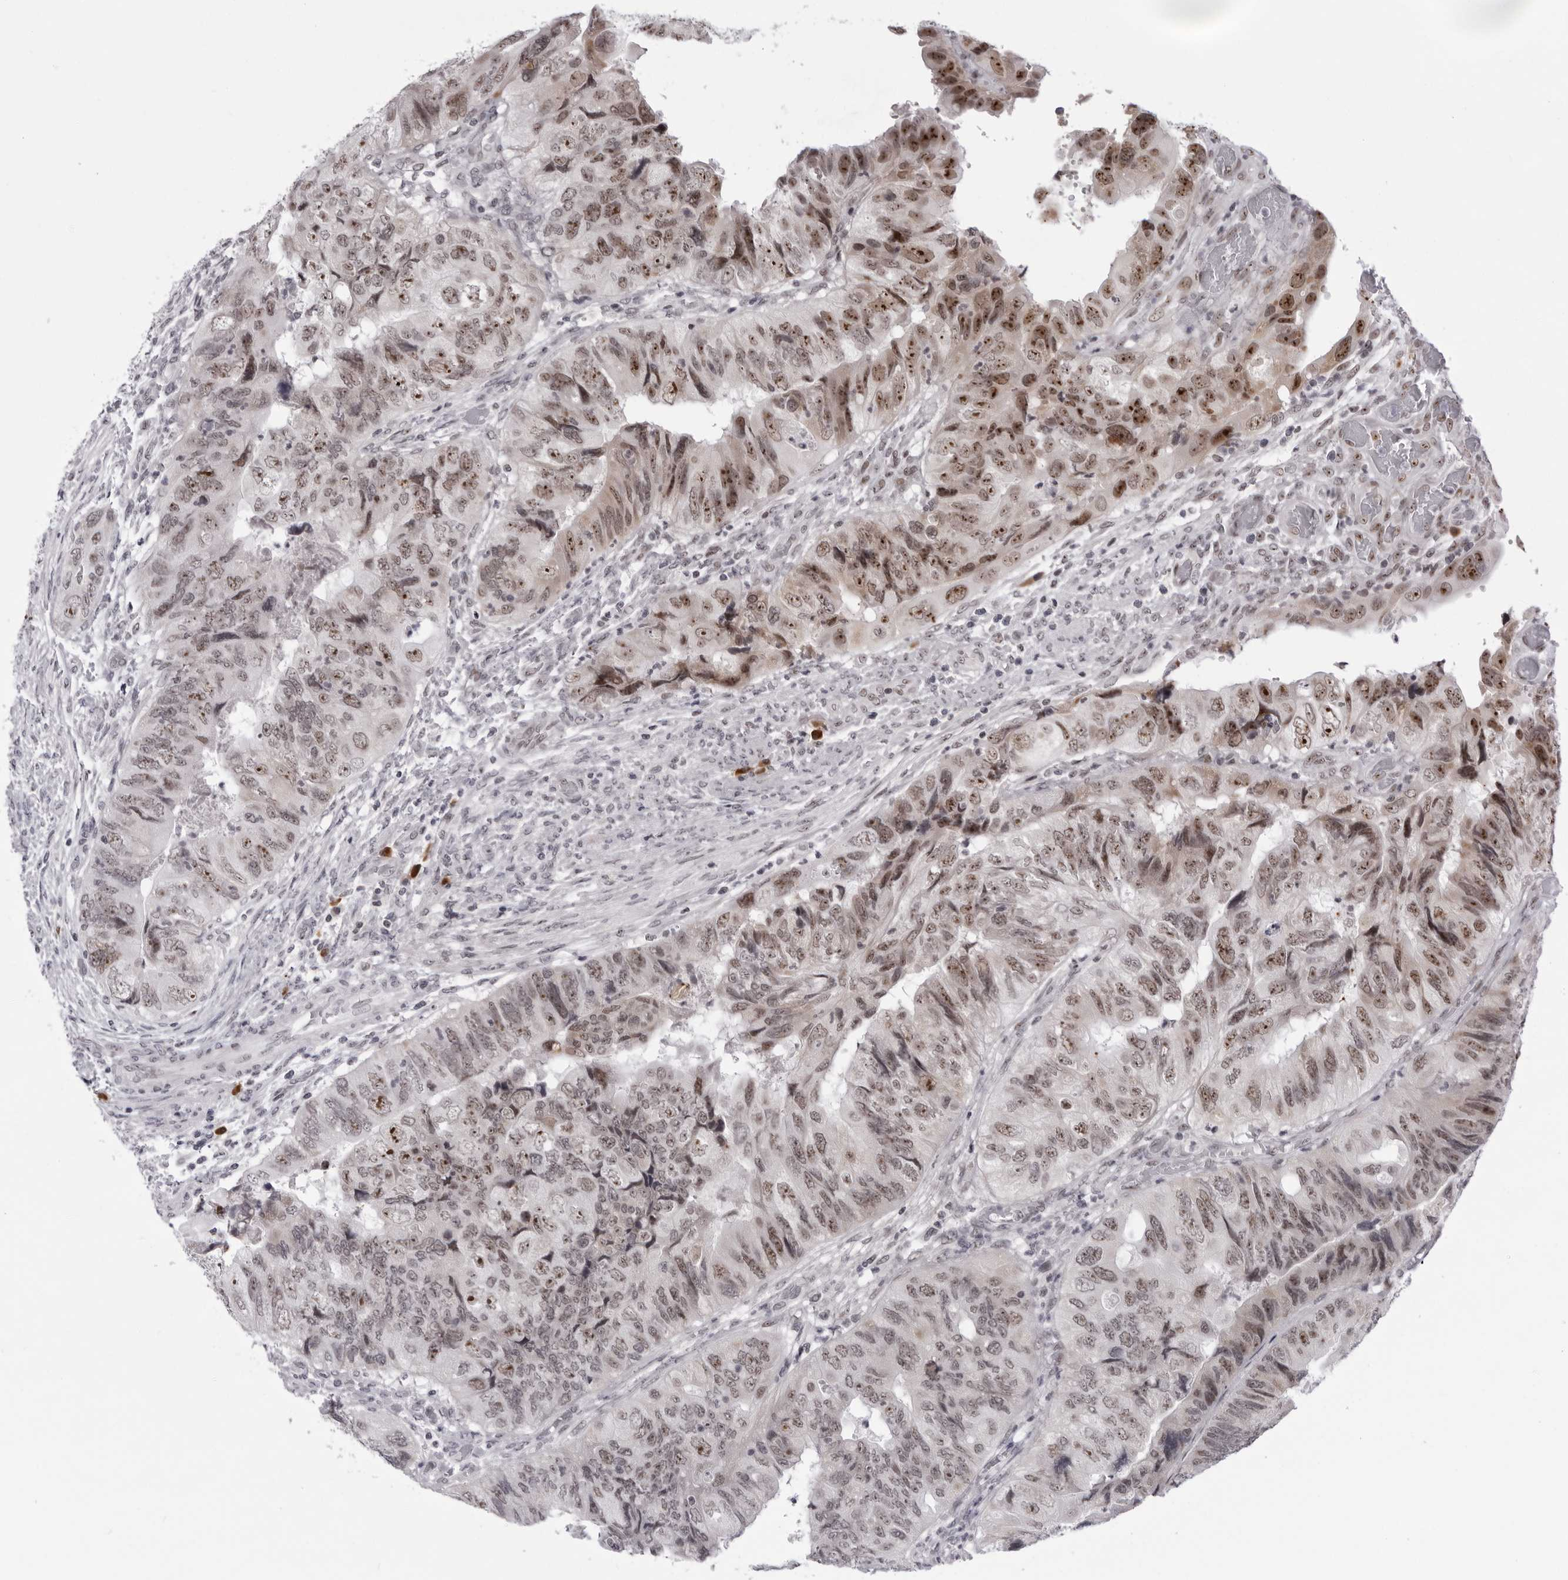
{"staining": {"intensity": "strong", "quantity": "25%-75%", "location": "nuclear"}, "tissue": "colorectal cancer", "cell_type": "Tumor cells", "image_type": "cancer", "snomed": [{"axis": "morphology", "description": "Adenocarcinoma, NOS"}, {"axis": "topography", "description": "Rectum"}], "caption": "This photomicrograph exhibits immunohistochemistry (IHC) staining of human colorectal cancer (adenocarcinoma), with high strong nuclear positivity in approximately 25%-75% of tumor cells.", "gene": "EXOSC10", "patient": {"sex": "male", "age": 63}}